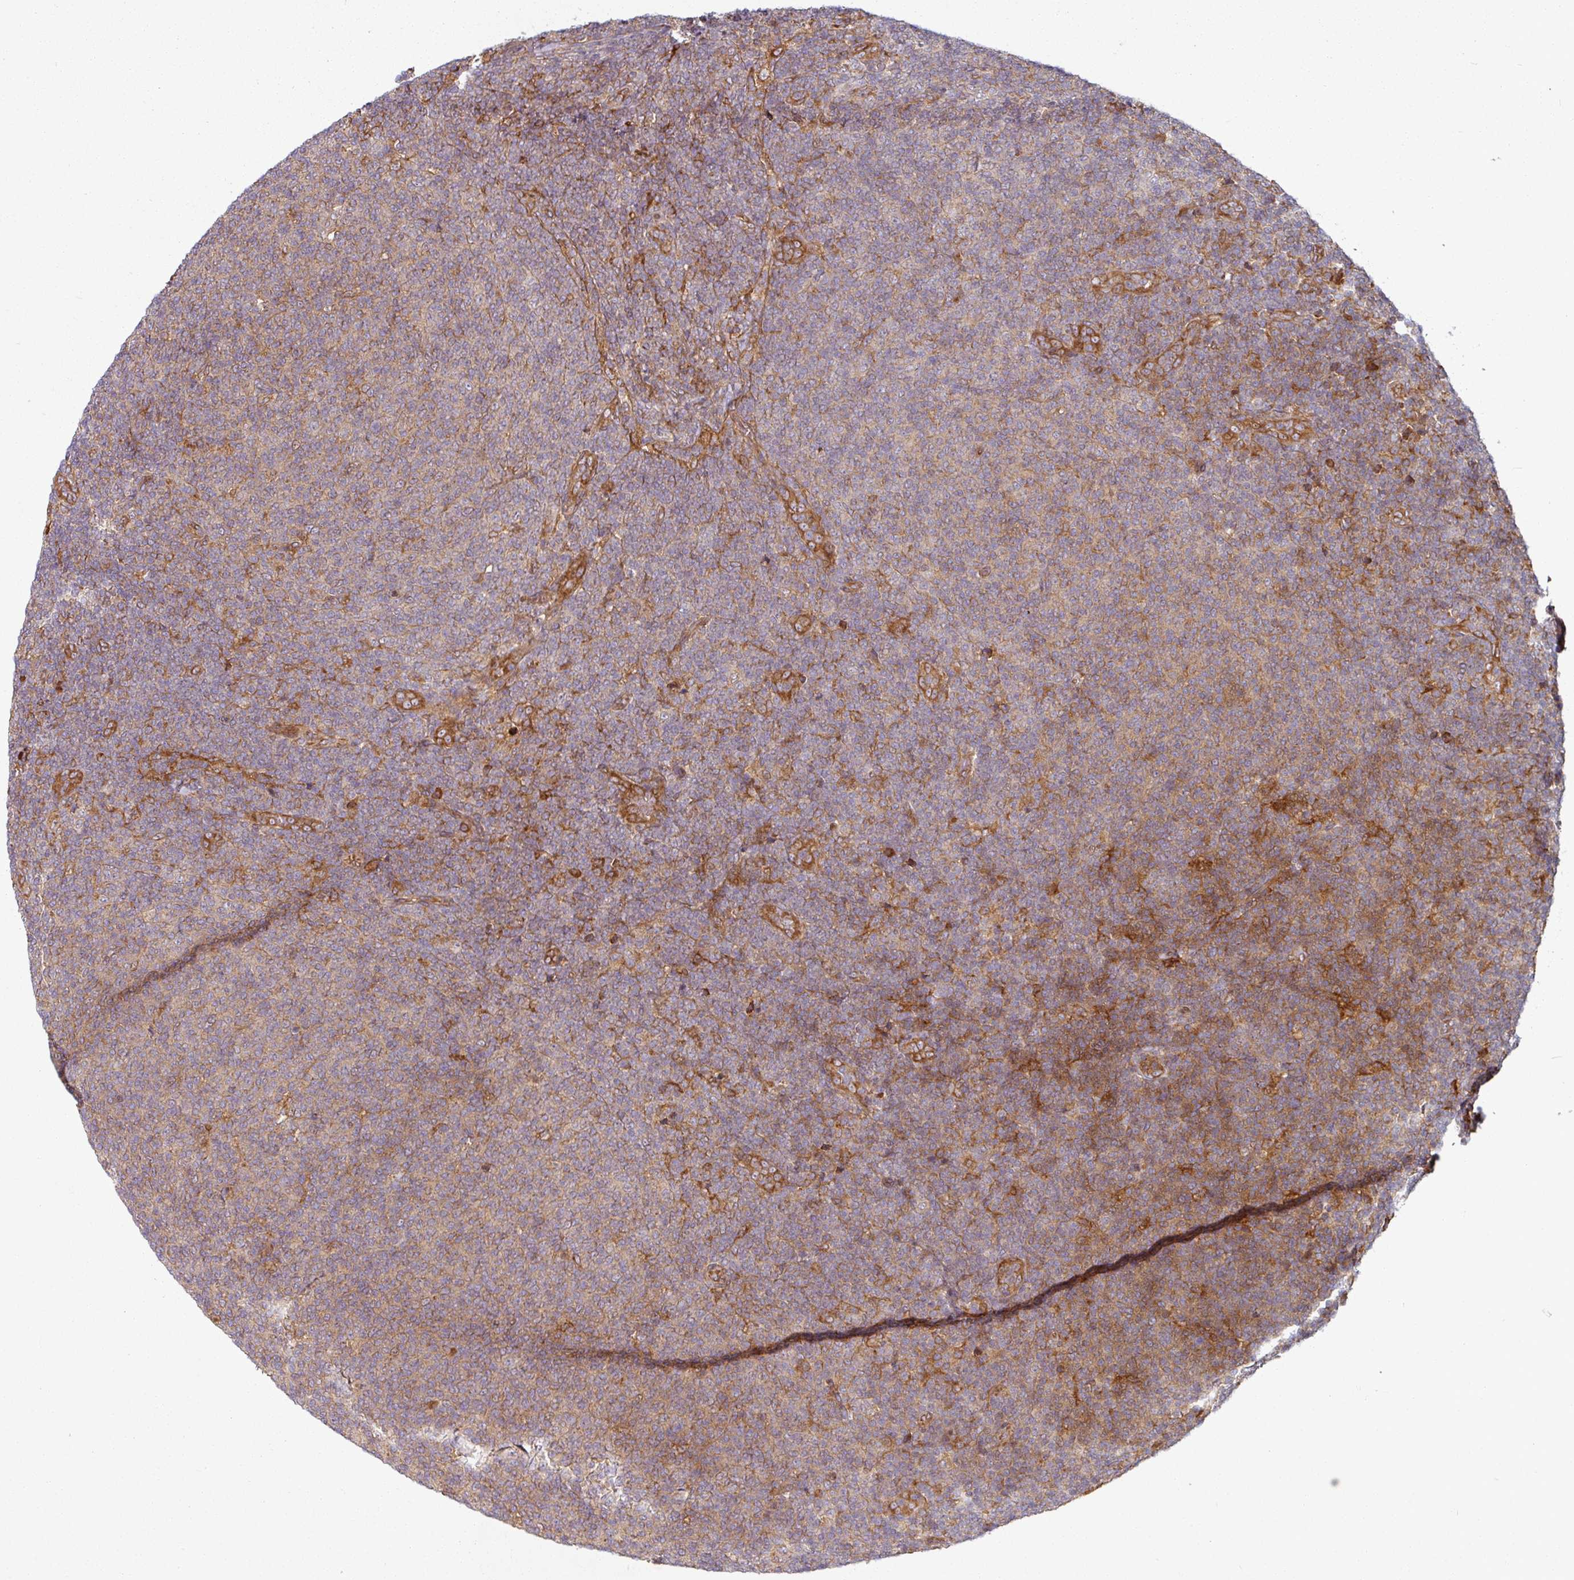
{"staining": {"intensity": "moderate", "quantity": "25%-75%", "location": "cytoplasmic/membranous"}, "tissue": "lymphoma", "cell_type": "Tumor cells", "image_type": "cancer", "snomed": [{"axis": "morphology", "description": "Malignant lymphoma, non-Hodgkin's type, Low grade"}, {"axis": "topography", "description": "Lymph node"}], "caption": "Protein expression analysis of low-grade malignant lymphoma, non-Hodgkin's type demonstrates moderate cytoplasmic/membranous expression in approximately 25%-75% of tumor cells.", "gene": "RAB5A", "patient": {"sex": "male", "age": 66}}